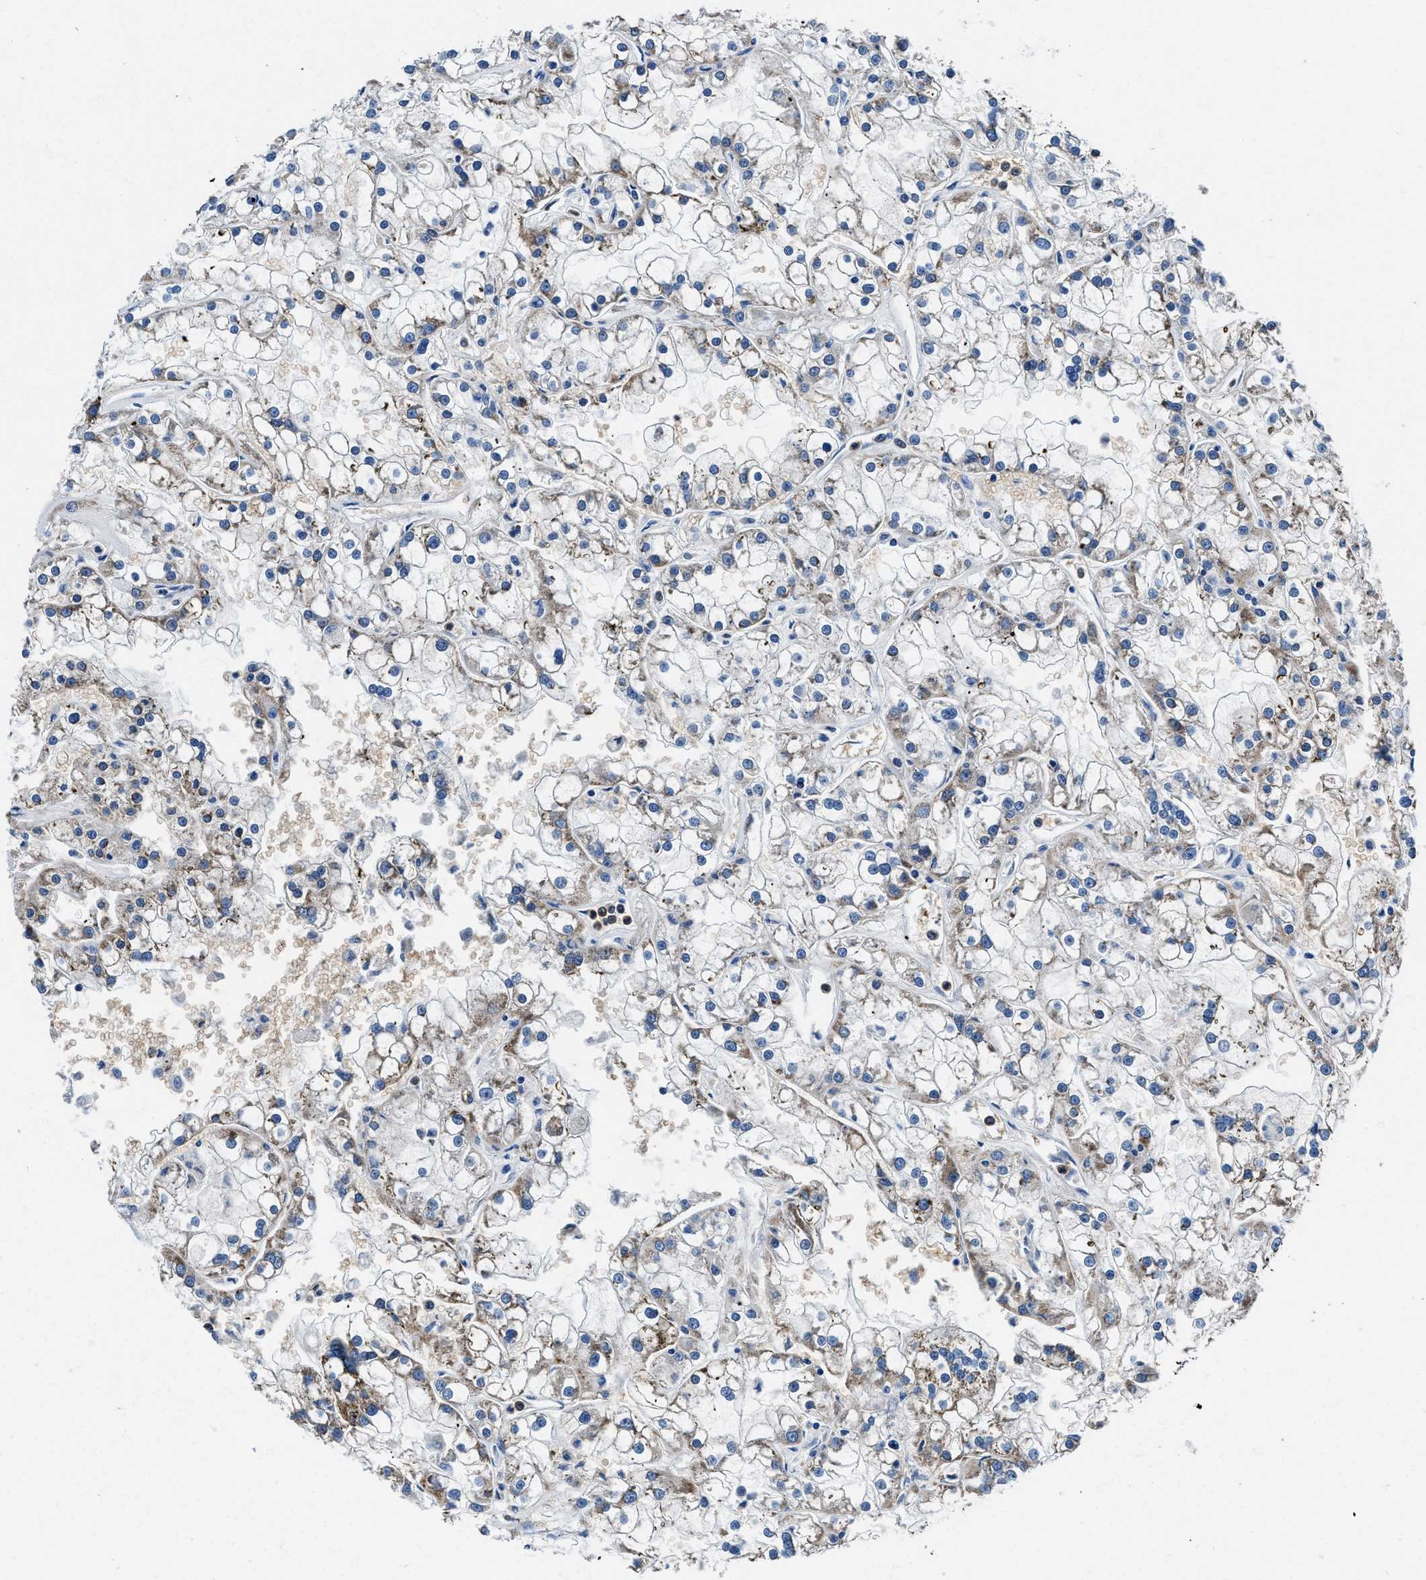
{"staining": {"intensity": "weak", "quantity": ">75%", "location": "cytoplasmic/membranous"}, "tissue": "renal cancer", "cell_type": "Tumor cells", "image_type": "cancer", "snomed": [{"axis": "morphology", "description": "Adenocarcinoma, NOS"}, {"axis": "topography", "description": "Kidney"}], "caption": "There is low levels of weak cytoplasmic/membranous expression in tumor cells of renal cancer (adenocarcinoma), as demonstrated by immunohistochemical staining (brown color).", "gene": "NEU1", "patient": {"sex": "female", "age": 52}}